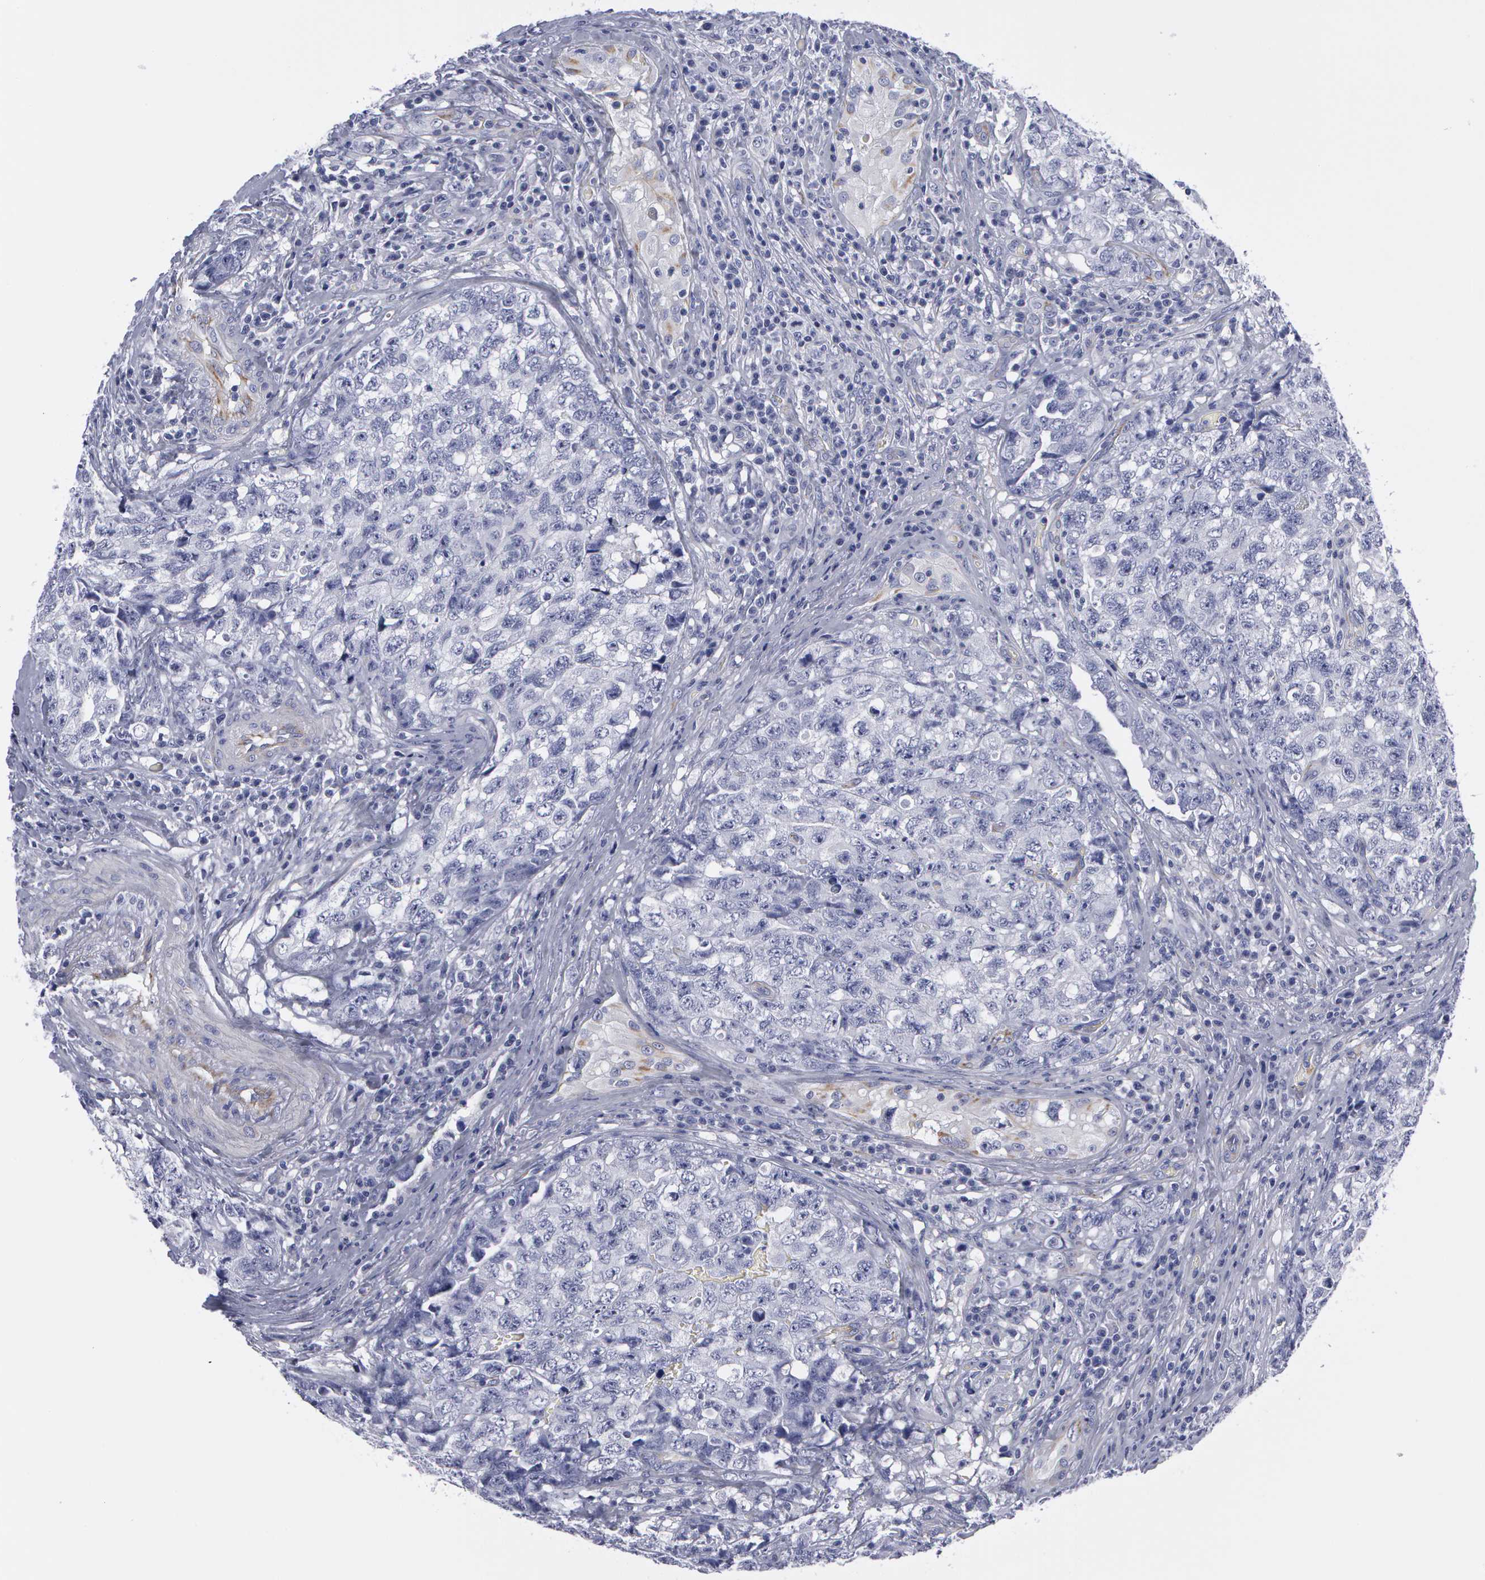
{"staining": {"intensity": "negative", "quantity": "none", "location": "none"}, "tissue": "testis cancer", "cell_type": "Tumor cells", "image_type": "cancer", "snomed": [{"axis": "morphology", "description": "Carcinoma, Embryonal, NOS"}, {"axis": "topography", "description": "Testis"}], "caption": "Tumor cells are negative for protein expression in human testis embryonal carcinoma.", "gene": "SMC1B", "patient": {"sex": "male", "age": 31}}